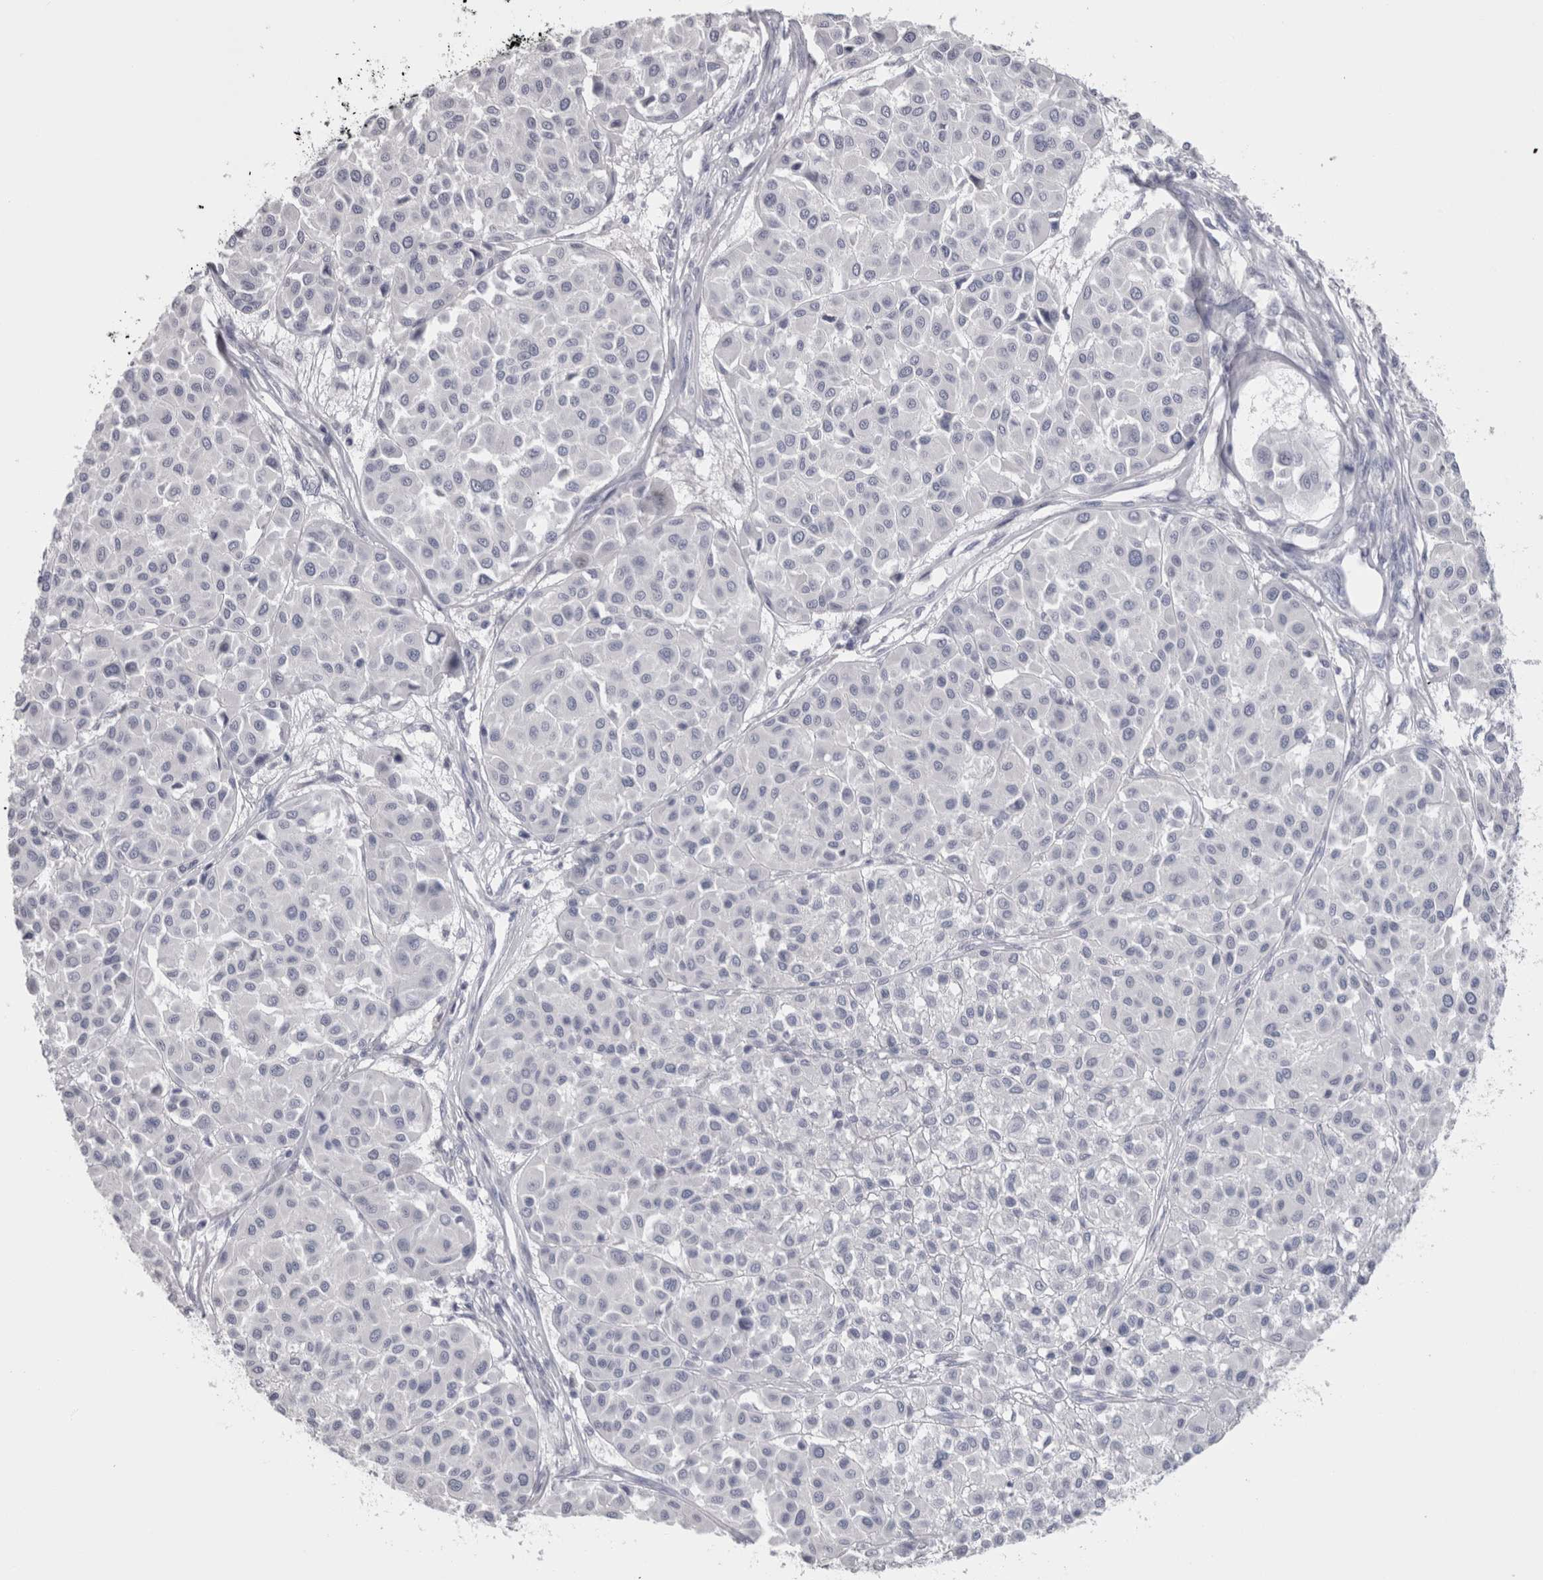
{"staining": {"intensity": "negative", "quantity": "none", "location": "none"}, "tissue": "melanoma", "cell_type": "Tumor cells", "image_type": "cancer", "snomed": [{"axis": "morphology", "description": "Malignant melanoma, Metastatic site"}, {"axis": "topography", "description": "Soft tissue"}], "caption": "High magnification brightfield microscopy of melanoma stained with DAB (3,3'-diaminobenzidine) (brown) and counterstained with hematoxylin (blue): tumor cells show no significant expression. (DAB IHC visualized using brightfield microscopy, high magnification).", "gene": "MSMB", "patient": {"sex": "male", "age": 41}}